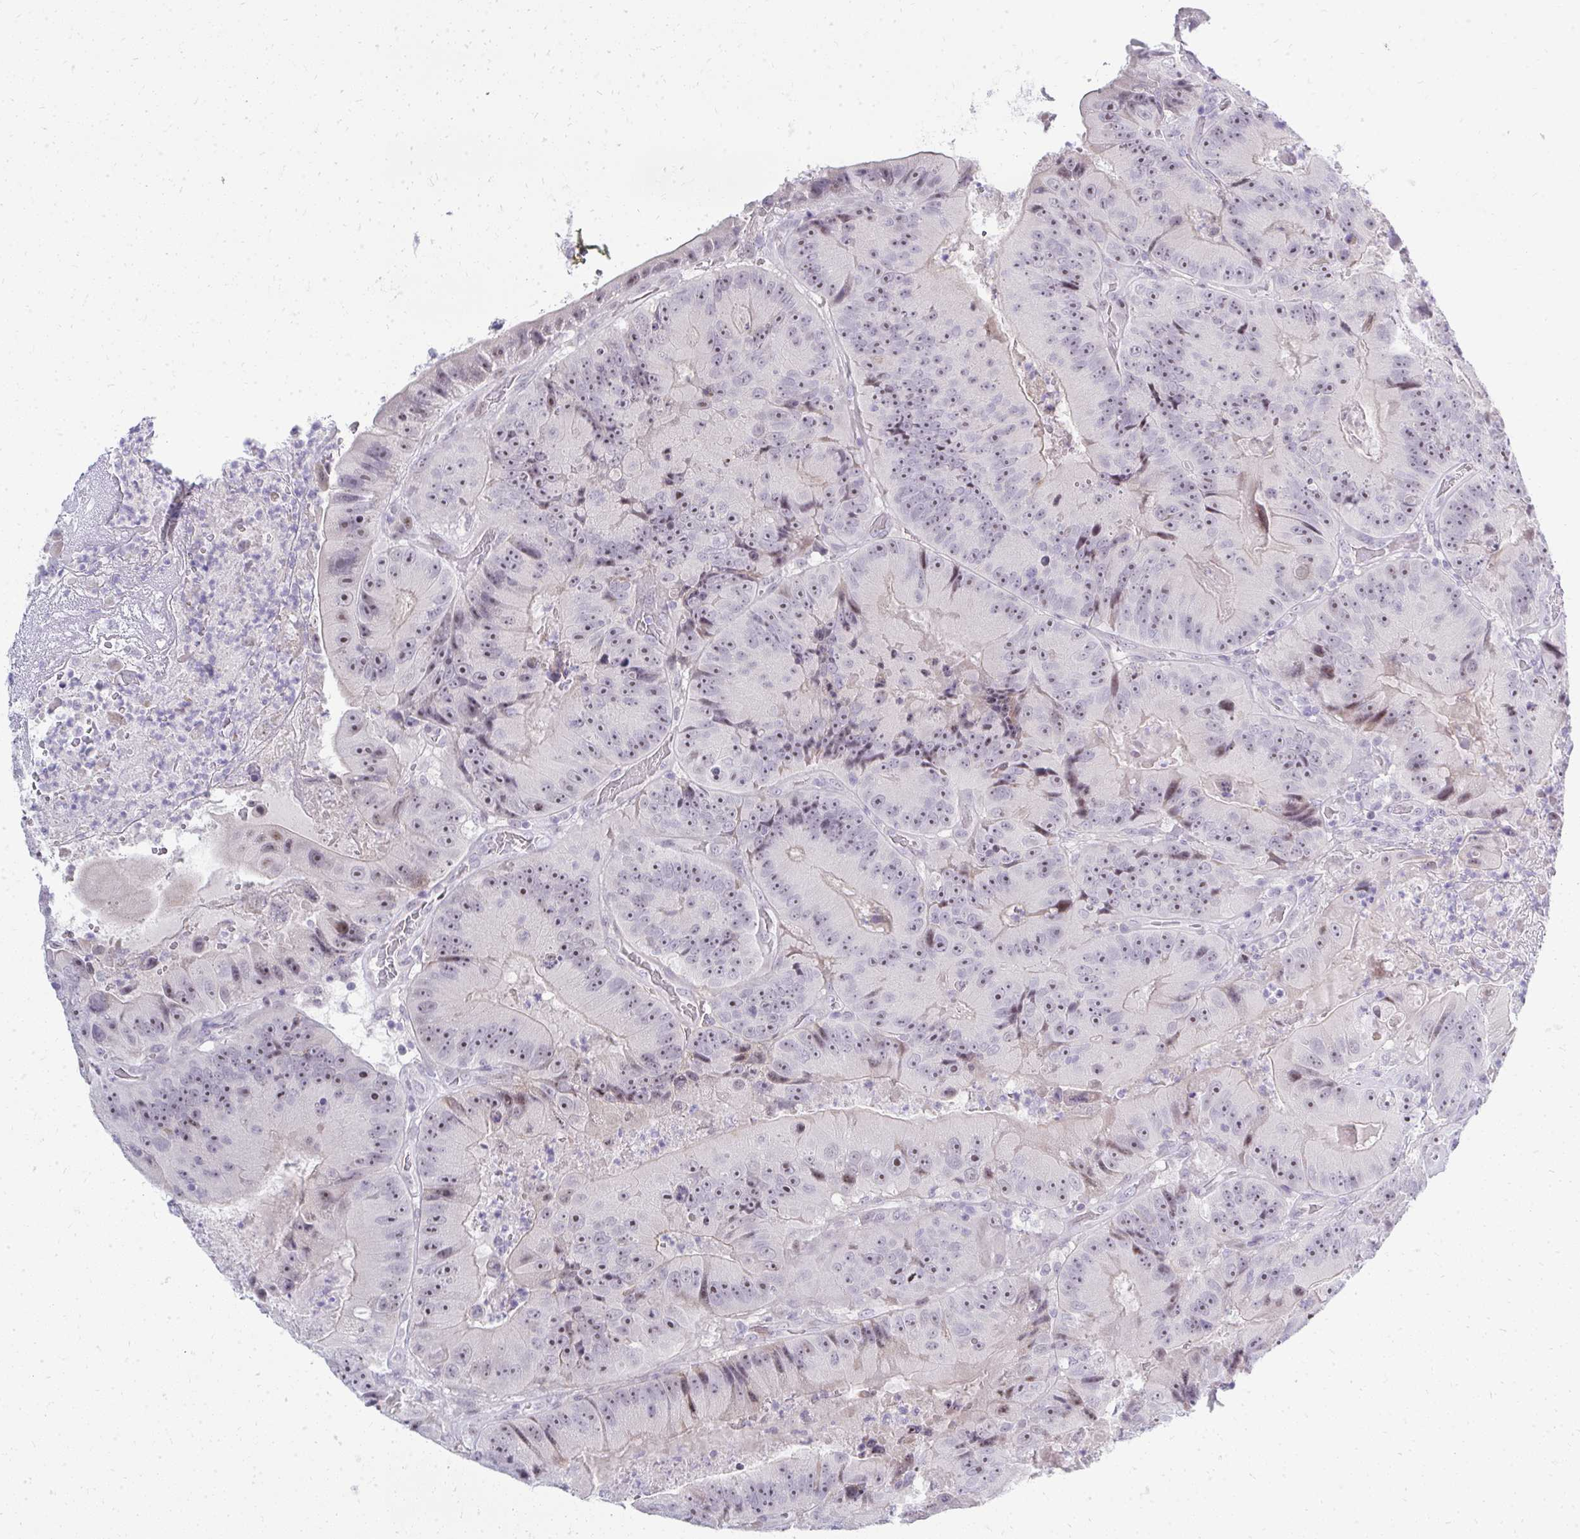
{"staining": {"intensity": "weak", "quantity": ">75%", "location": "nuclear"}, "tissue": "colorectal cancer", "cell_type": "Tumor cells", "image_type": "cancer", "snomed": [{"axis": "morphology", "description": "Adenocarcinoma, NOS"}, {"axis": "topography", "description": "Colon"}], "caption": "A brown stain highlights weak nuclear positivity of a protein in human colorectal cancer tumor cells.", "gene": "EID3", "patient": {"sex": "female", "age": 86}}